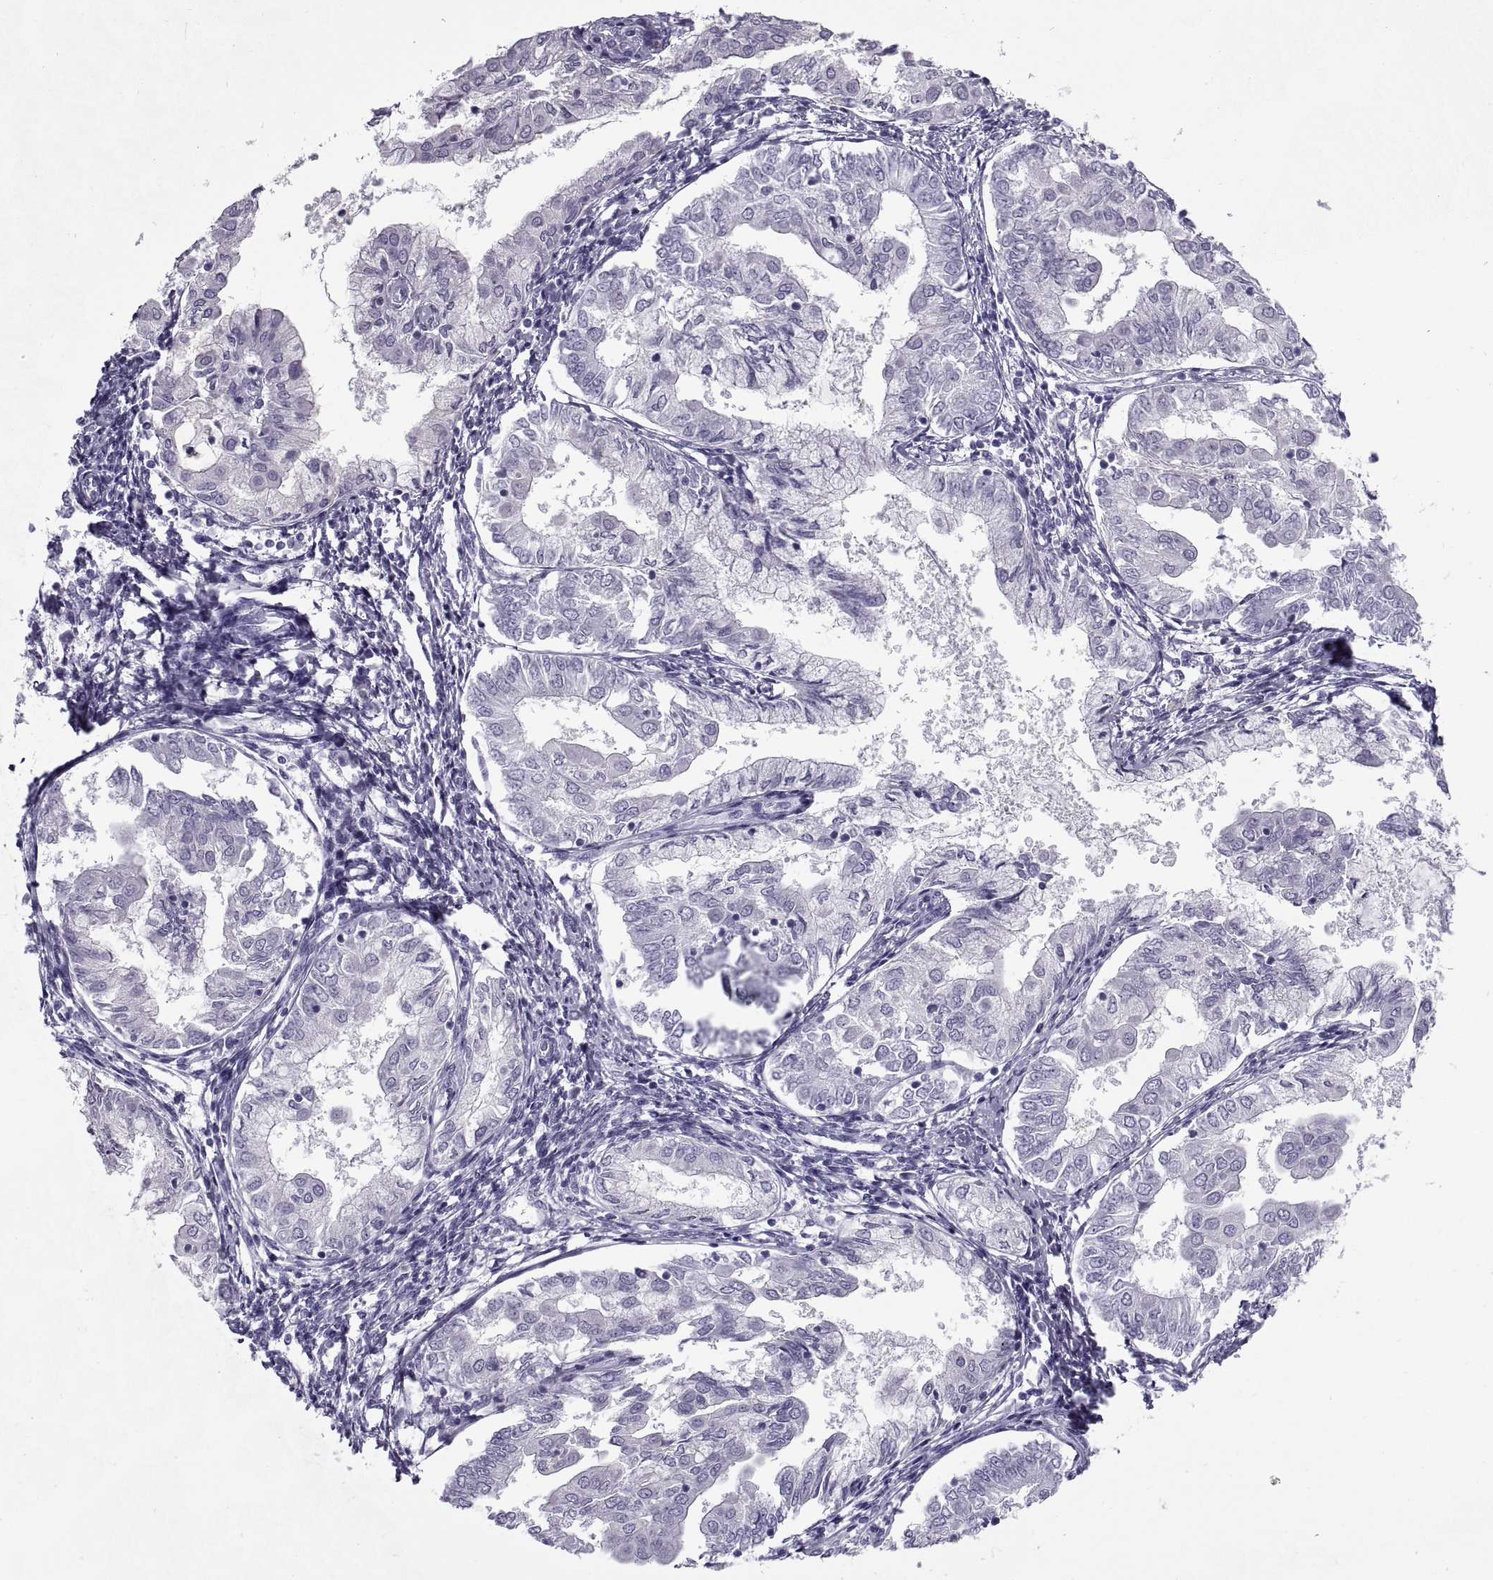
{"staining": {"intensity": "negative", "quantity": "none", "location": "none"}, "tissue": "endometrial cancer", "cell_type": "Tumor cells", "image_type": "cancer", "snomed": [{"axis": "morphology", "description": "Adenocarcinoma, NOS"}, {"axis": "topography", "description": "Endometrium"}], "caption": "Endometrial adenocarcinoma was stained to show a protein in brown. There is no significant expression in tumor cells.", "gene": "RLBP1", "patient": {"sex": "female", "age": 68}}